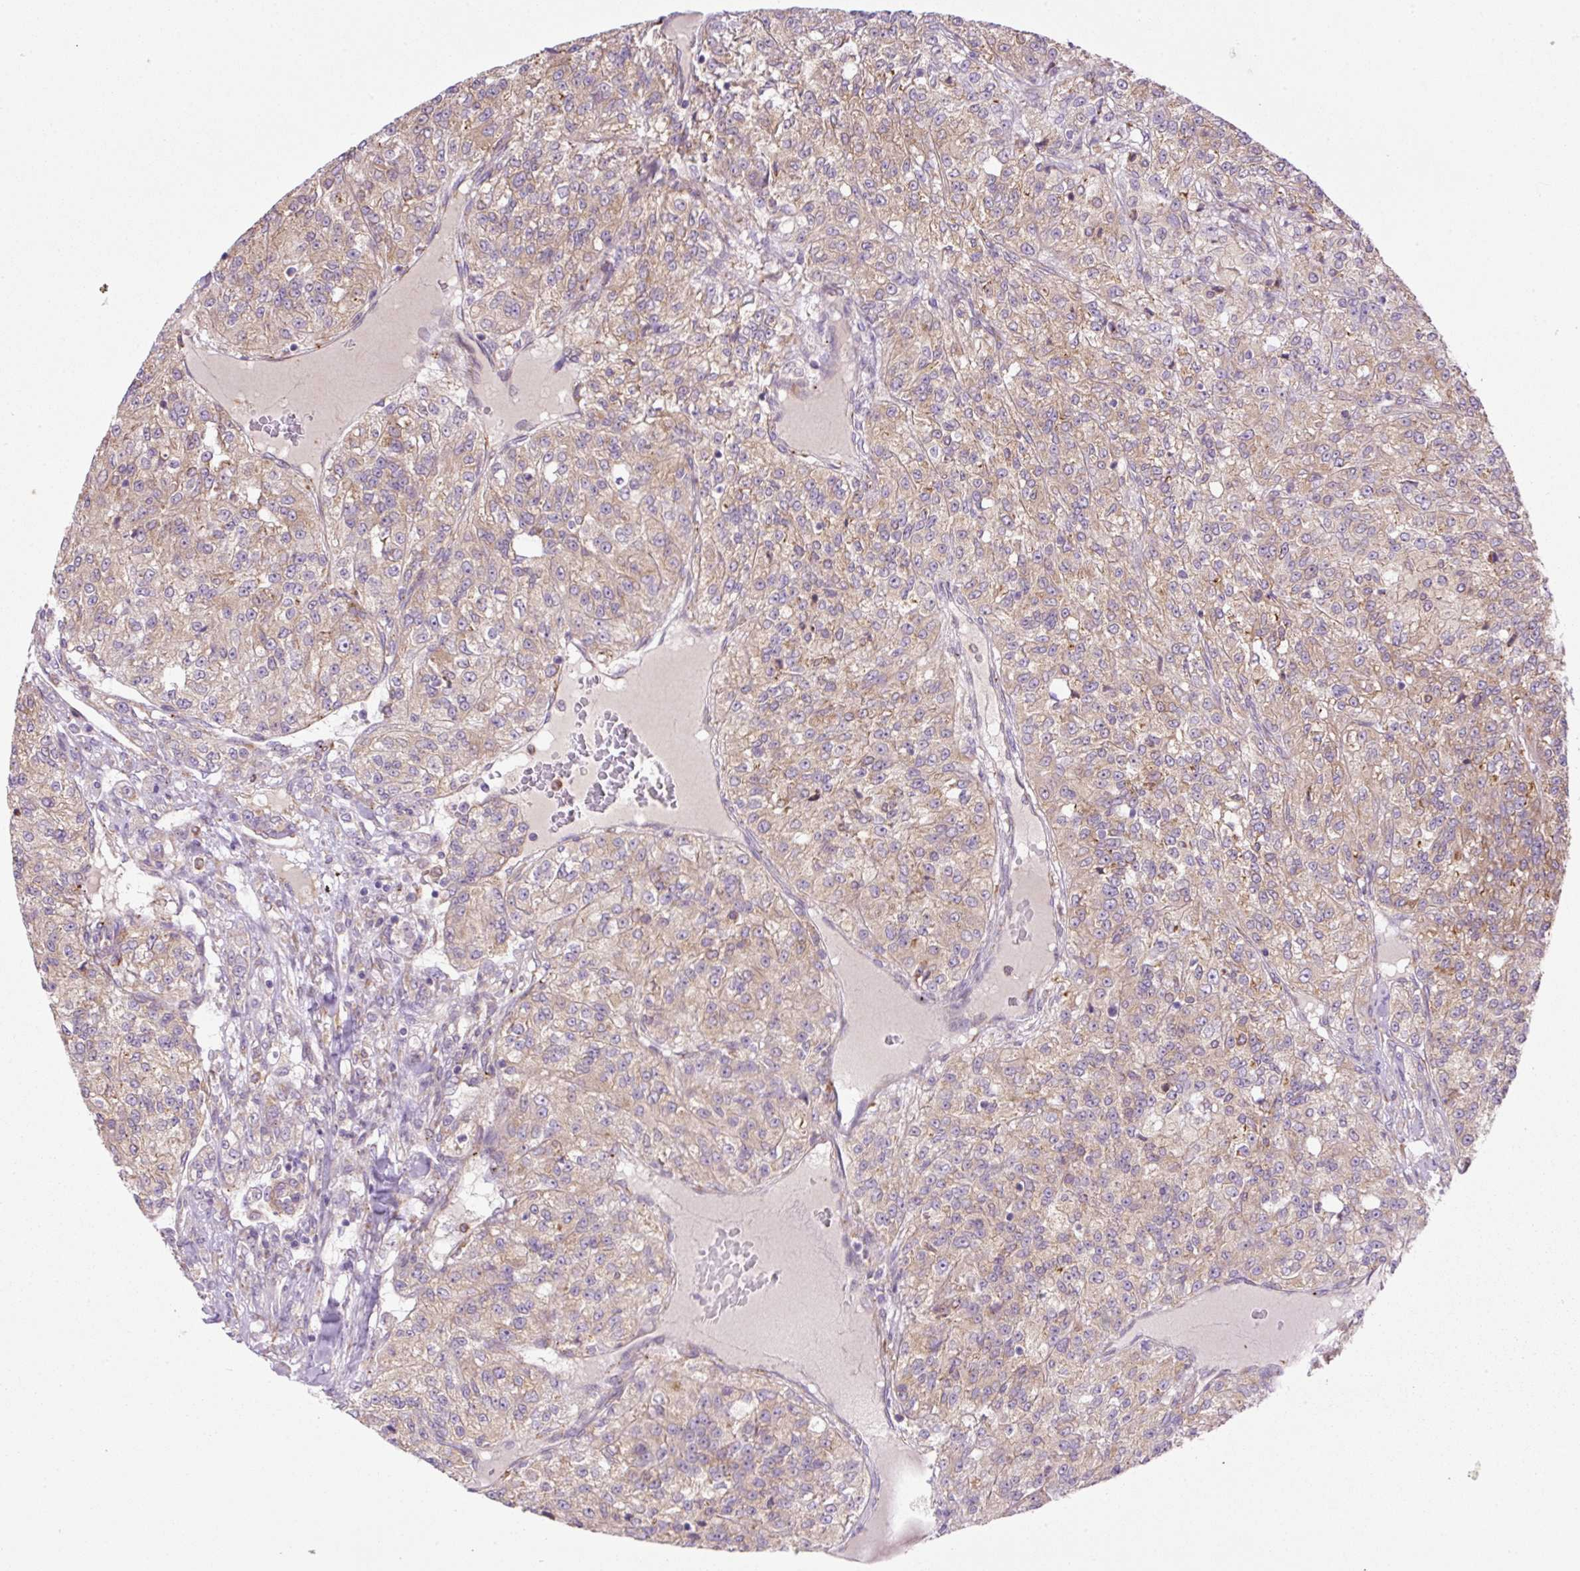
{"staining": {"intensity": "weak", "quantity": ">75%", "location": "cytoplasmic/membranous"}, "tissue": "renal cancer", "cell_type": "Tumor cells", "image_type": "cancer", "snomed": [{"axis": "morphology", "description": "Adenocarcinoma, NOS"}, {"axis": "topography", "description": "Kidney"}], "caption": "High-power microscopy captured an immunohistochemistry (IHC) image of renal cancer (adenocarcinoma), revealing weak cytoplasmic/membranous expression in about >75% of tumor cells.", "gene": "POFUT1", "patient": {"sex": "female", "age": 63}}